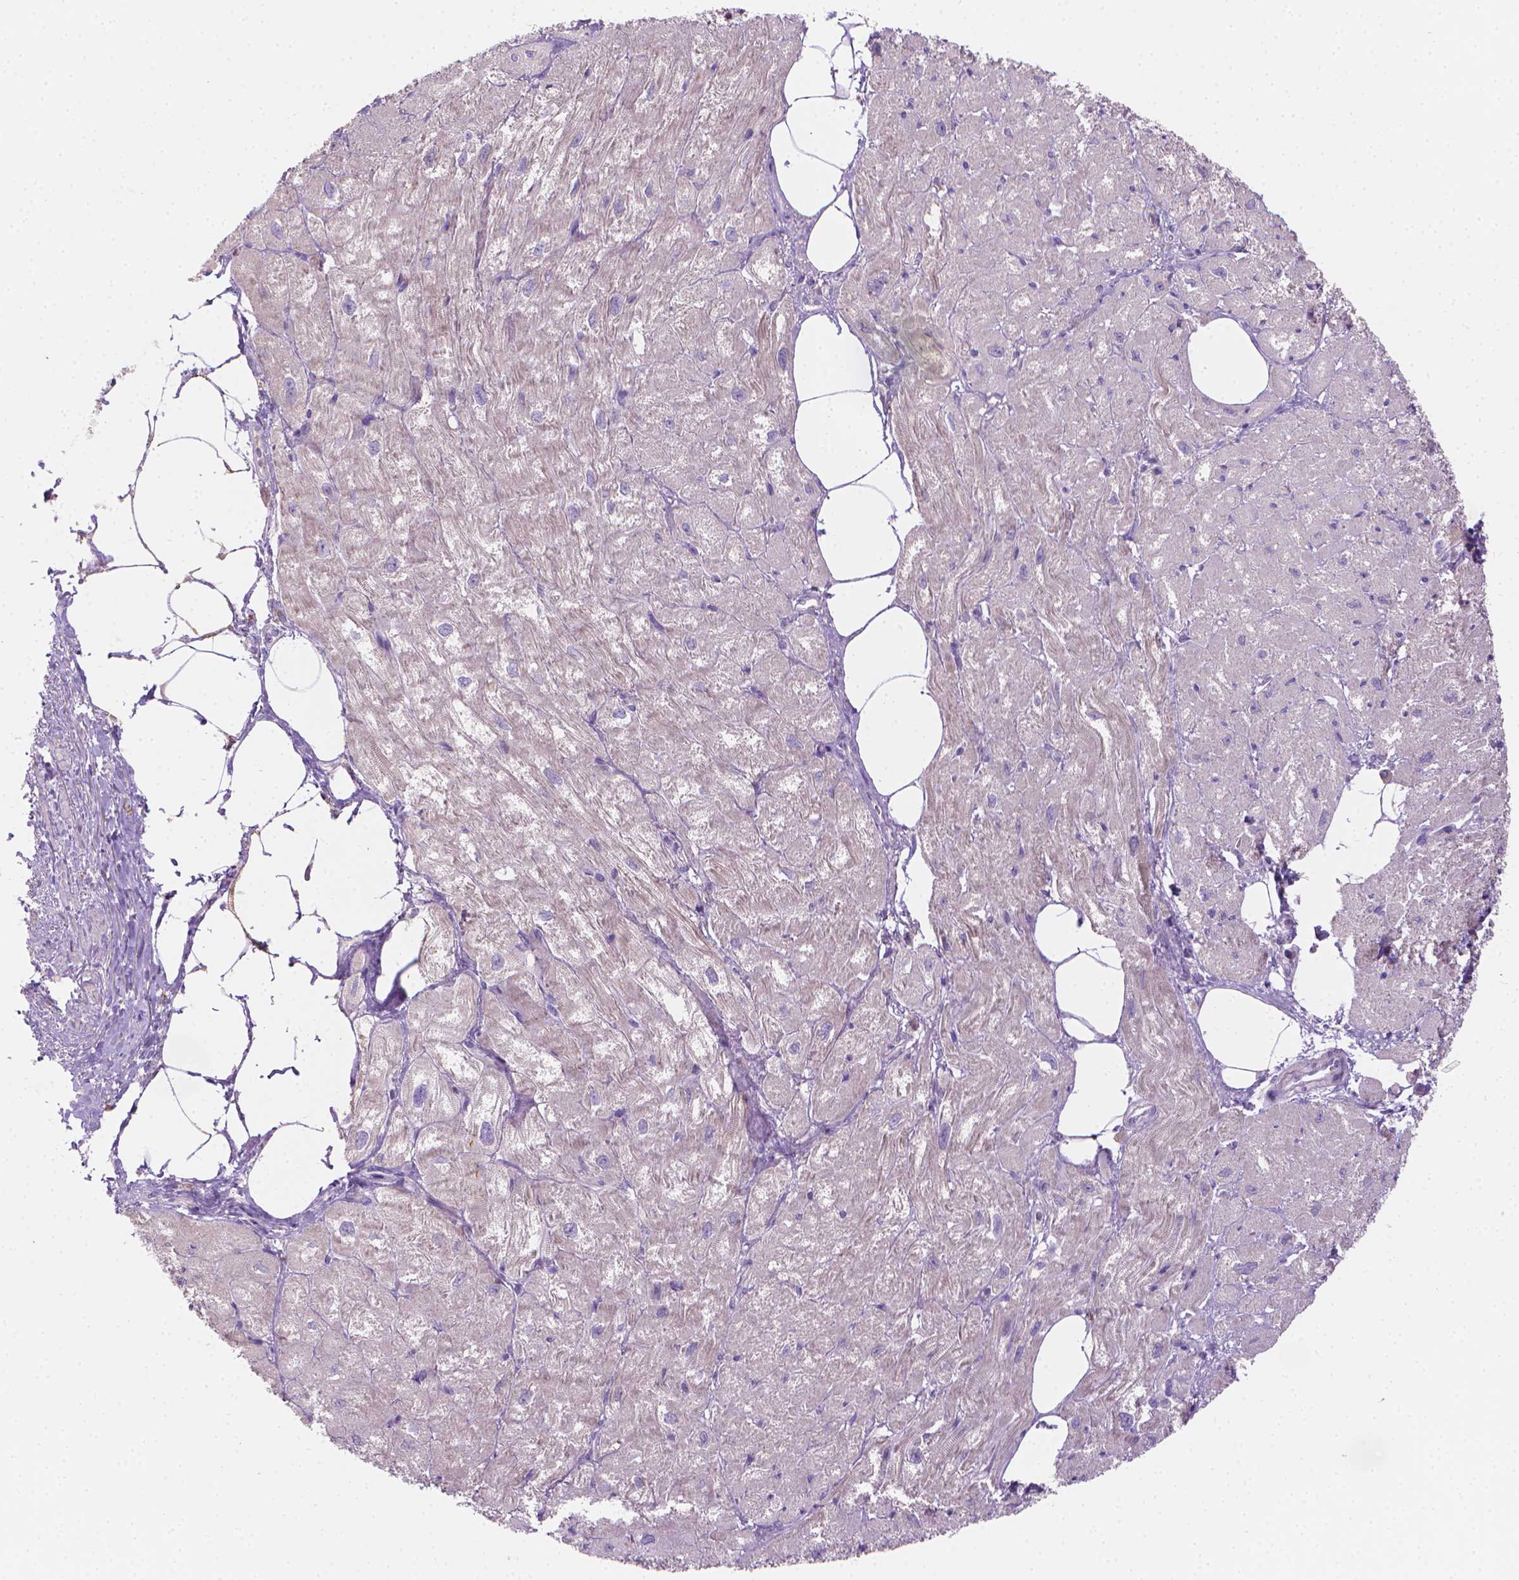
{"staining": {"intensity": "negative", "quantity": "none", "location": "none"}, "tissue": "heart muscle", "cell_type": "Cardiomyocytes", "image_type": "normal", "snomed": [{"axis": "morphology", "description": "Normal tissue, NOS"}, {"axis": "topography", "description": "Heart"}], "caption": "This photomicrograph is of normal heart muscle stained with immunohistochemistry to label a protein in brown with the nuclei are counter-stained blue. There is no positivity in cardiomyocytes.", "gene": "CABCOCO1", "patient": {"sex": "female", "age": 62}}